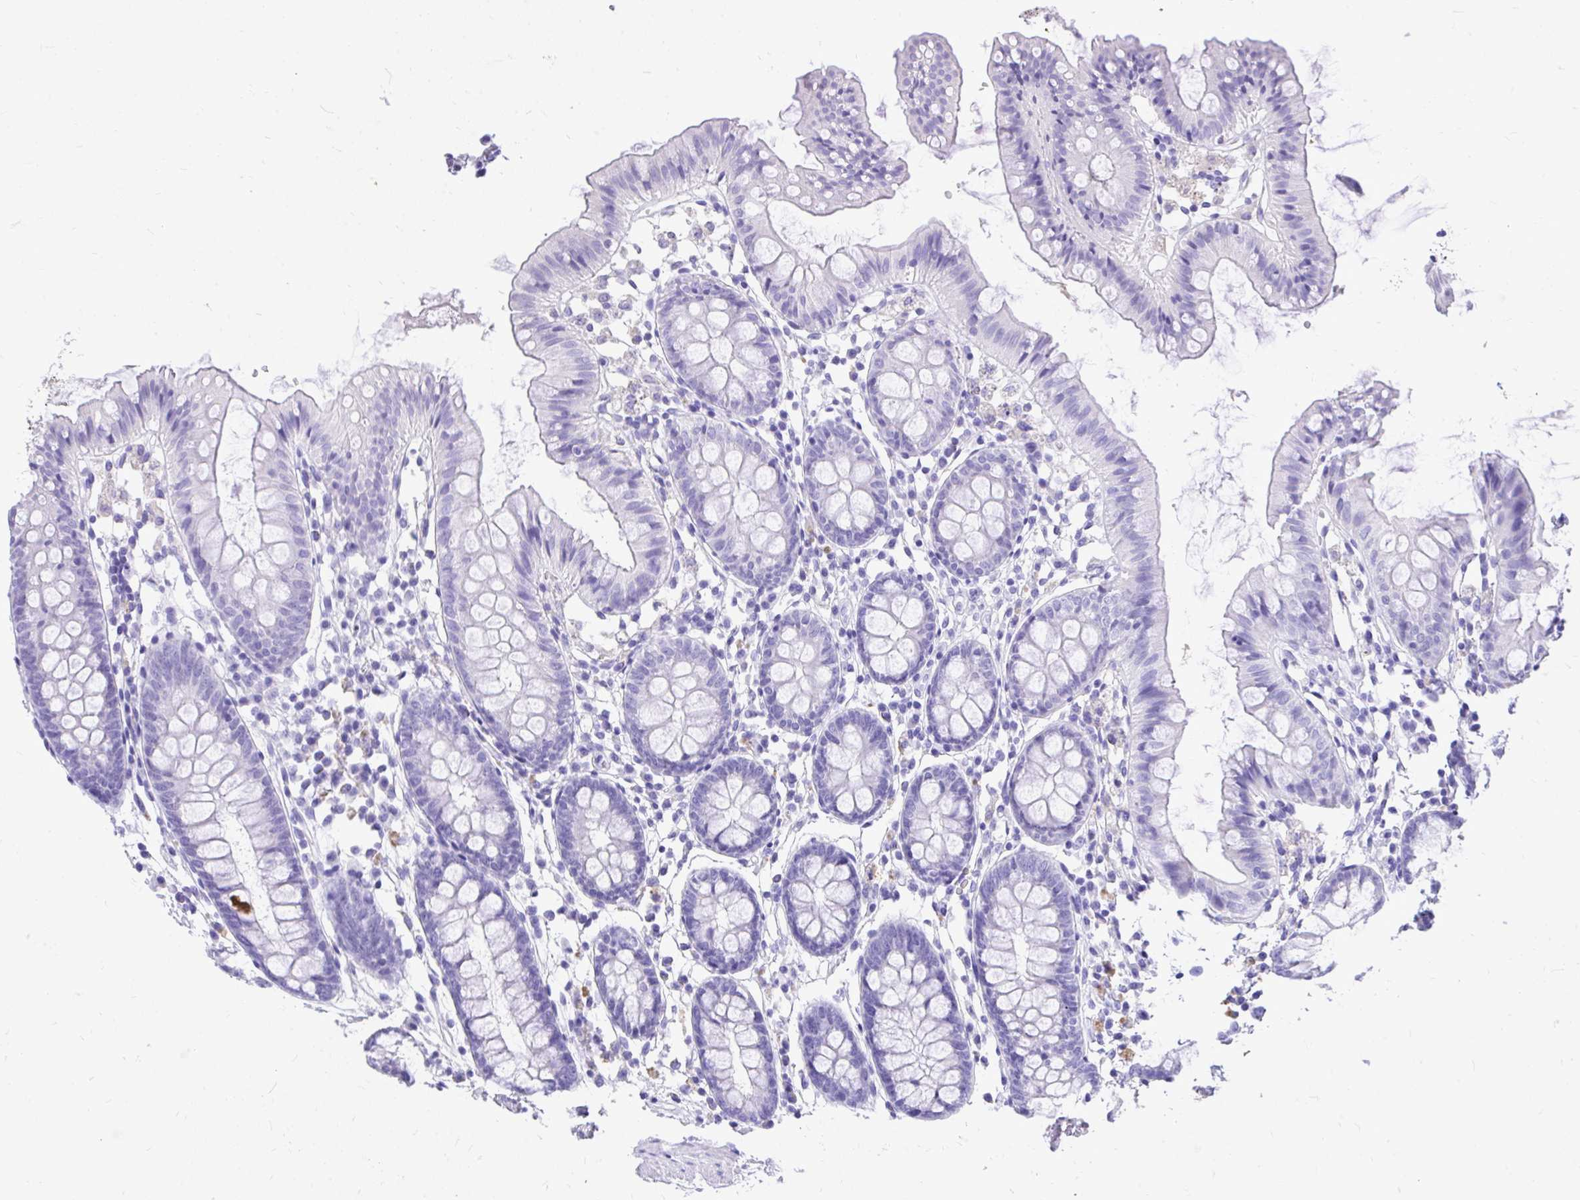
{"staining": {"intensity": "negative", "quantity": "none", "location": "none"}, "tissue": "colon", "cell_type": "Endothelial cells", "image_type": "normal", "snomed": [{"axis": "morphology", "description": "Normal tissue, NOS"}, {"axis": "topography", "description": "Colon"}], "caption": "DAB immunohistochemical staining of normal colon shows no significant staining in endothelial cells.", "gene": "MON1A", "patient": {"sex": "female", "age": 84}}